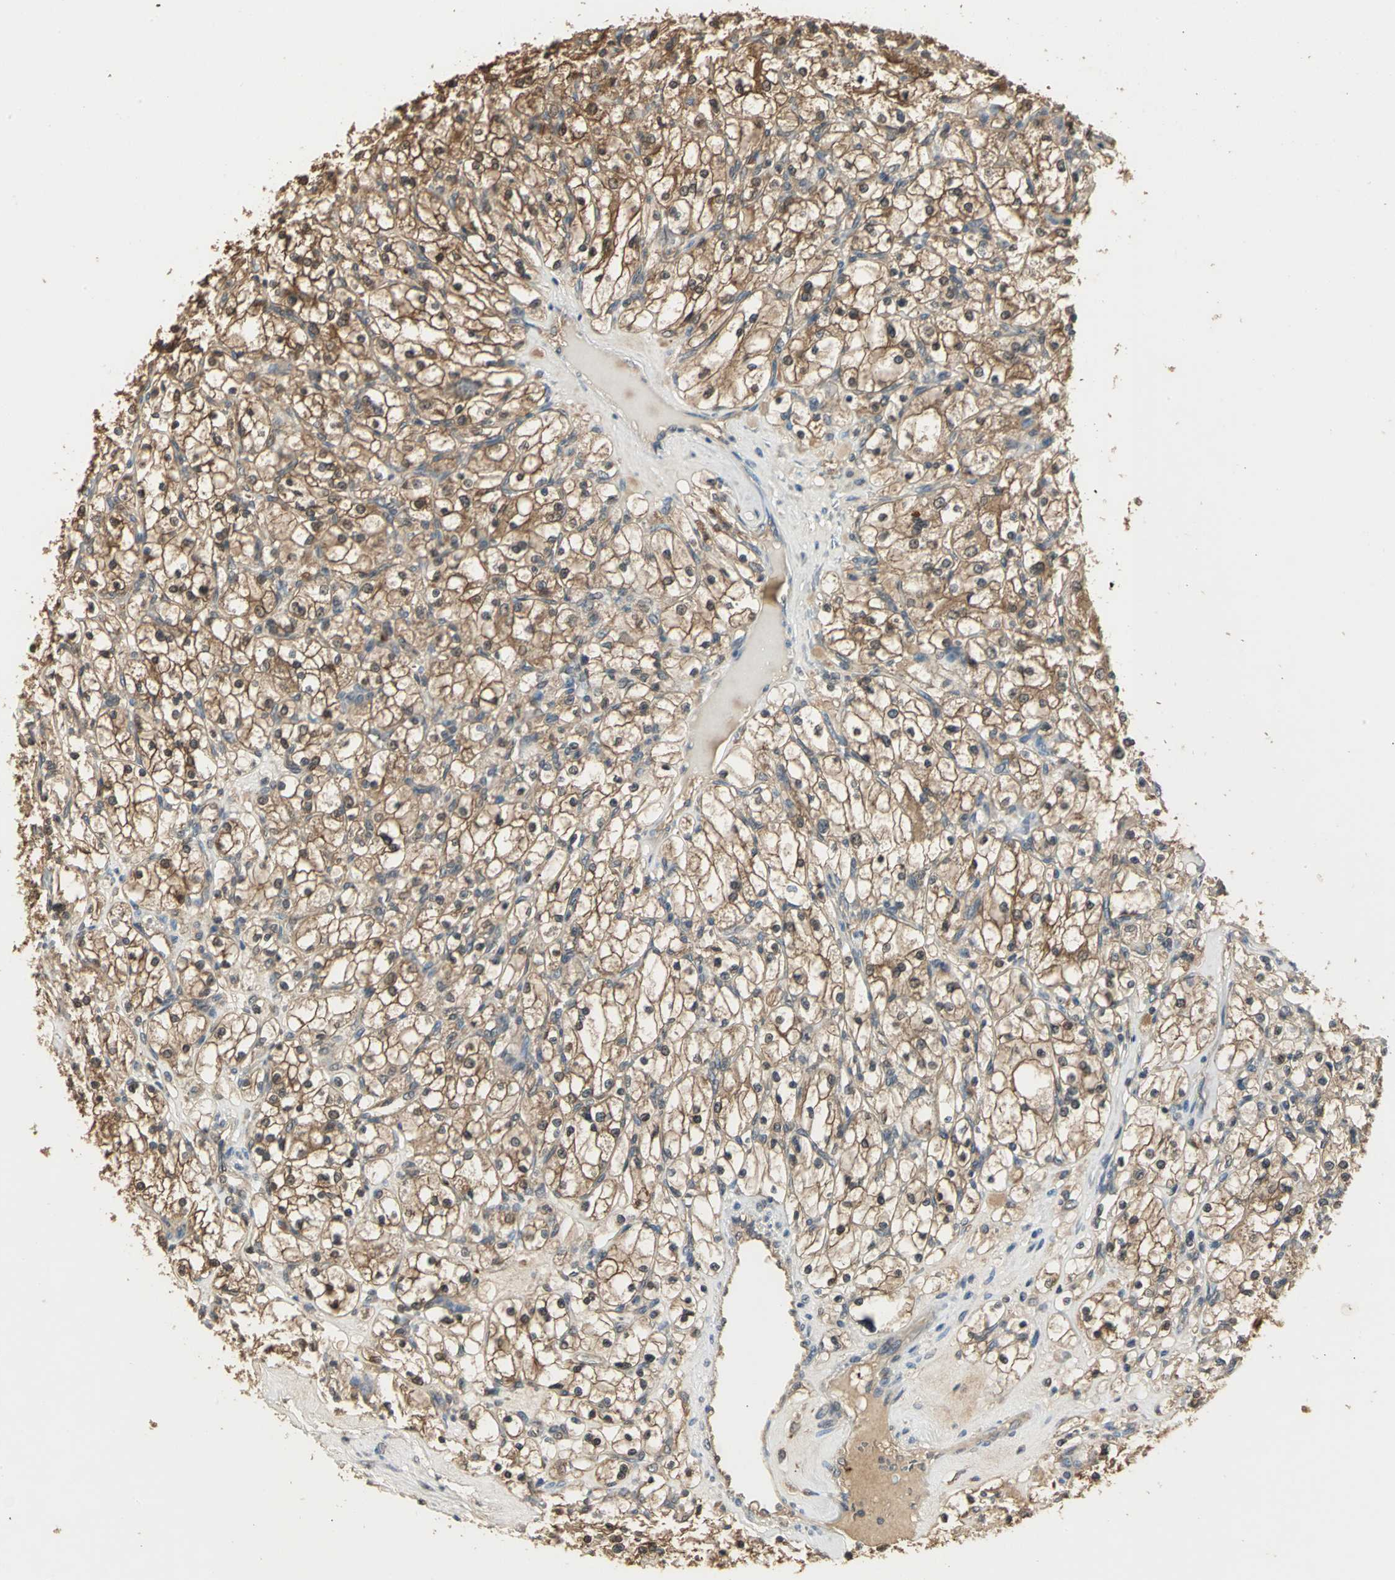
{"staining": {"intensity": "moderate", "quantity": ">75%", "location": "cytoplasmic/membranous"}, "tissue": "renal cancer", "cell_type": "Tumor cells", "image_type": "cancer", "snomed": [{"axis": "morphology", "description": "Adenocarcinoma, NOS"}, {"axis": "topography", "description": "Kidney"}], "caption": "Adenocarcinoma (renal) stained with a brown dye exhibits moderate cytoplasmic/membranous positive positivity in about >75% of tumor cells.", "gene": "PARK7", "patient": {"sex": "female", "age": 83}}